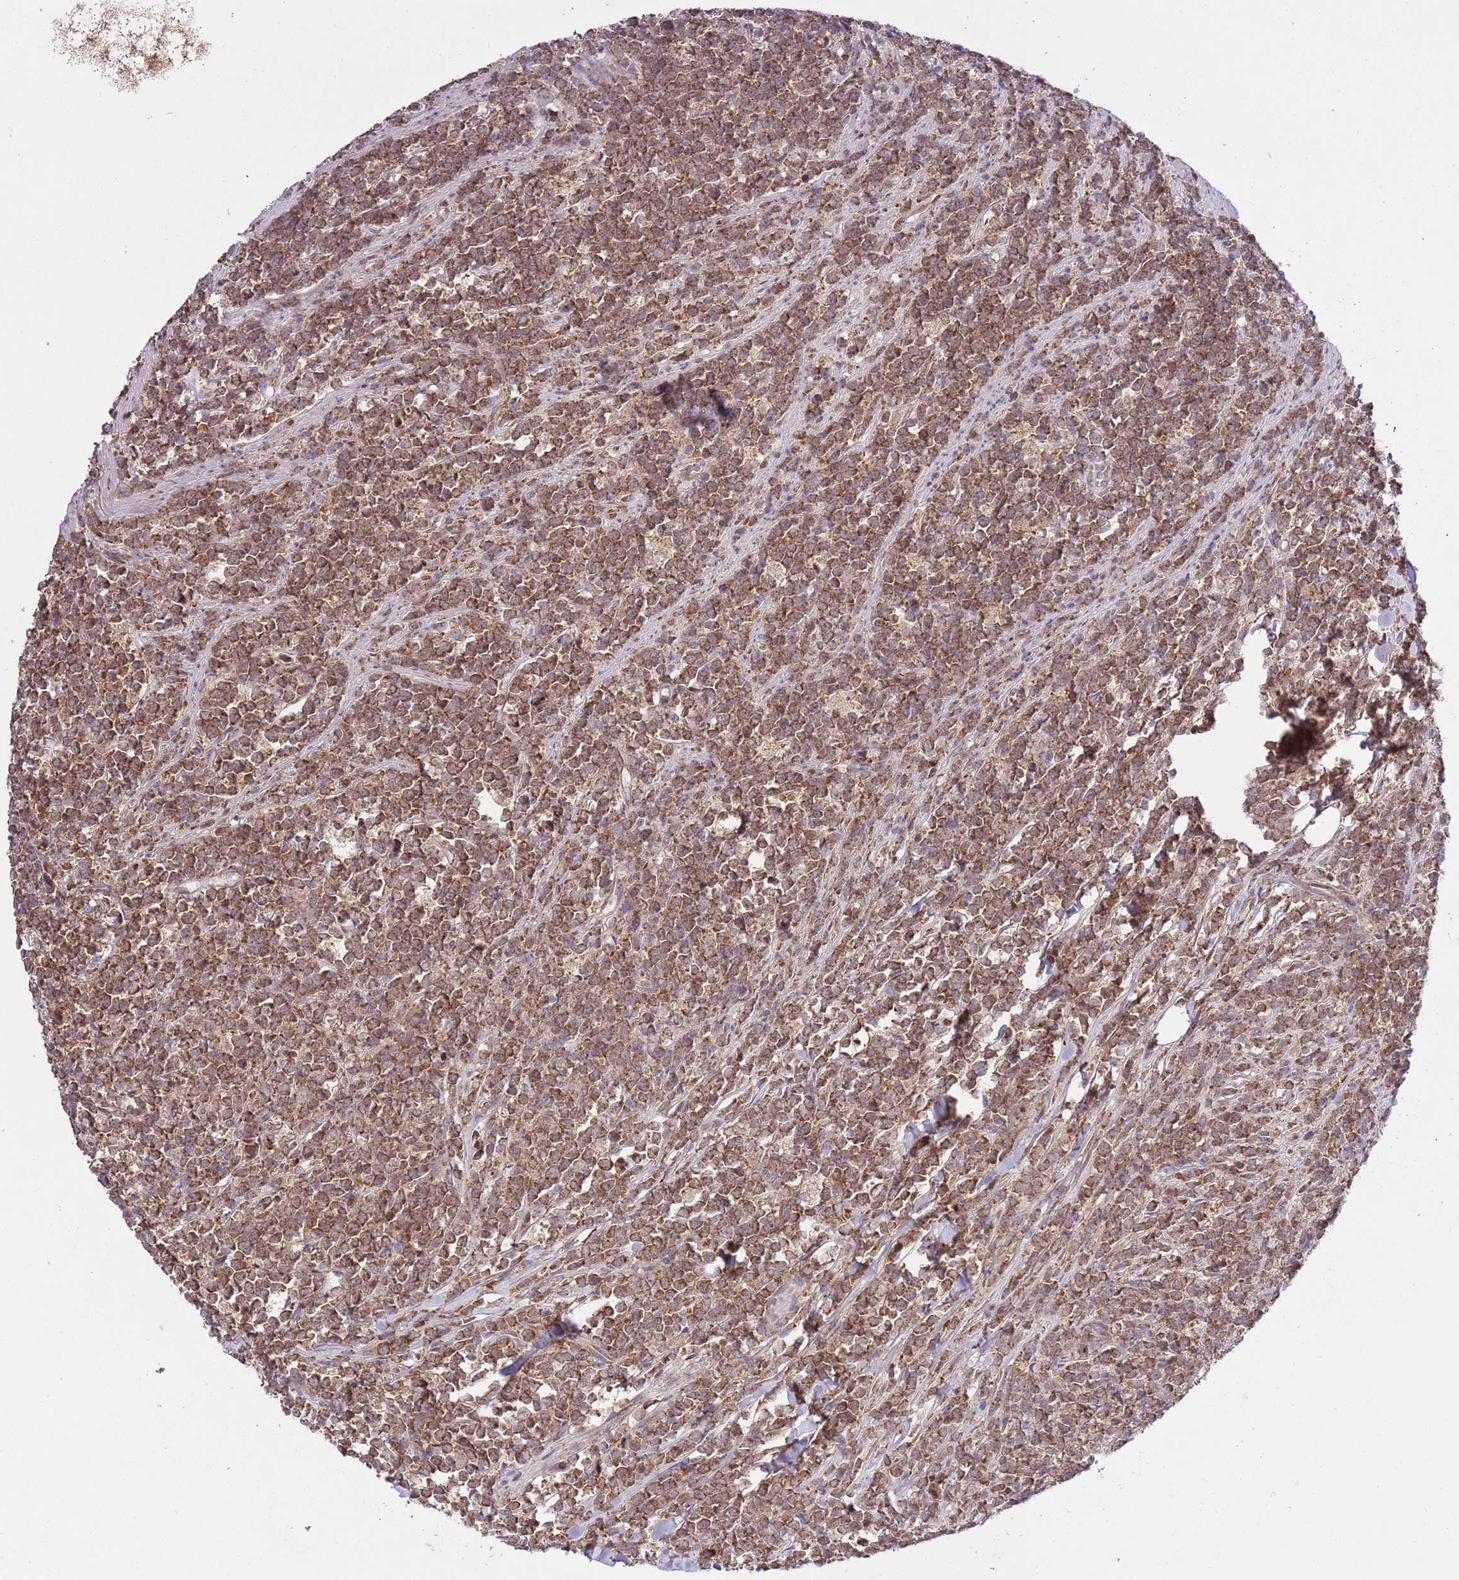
{"staining": {"intensity": "strong", "quantity": ">75%", "location": "cytoplasmic/membranous"}, "tissue": "lymphoma", "cell_type": "Tumor cells", "image_type": "cancer", "snomed": [{"axis": "morphology", "description": "Malignant lymphoma, non-Hodgkin's type, High grade"}, {"axis": "topography", "description": "Small intestine"}, {"axis": "topography", "description": "Colon"}], "caption": "Human lymphoma stained for a protein (brown) demonstrates strong cytoplasmic/membranous positive expression in approximately >75% of tumor cells.", "gene": "MFNG", "patient": {"sex": "male", "age": 8}}